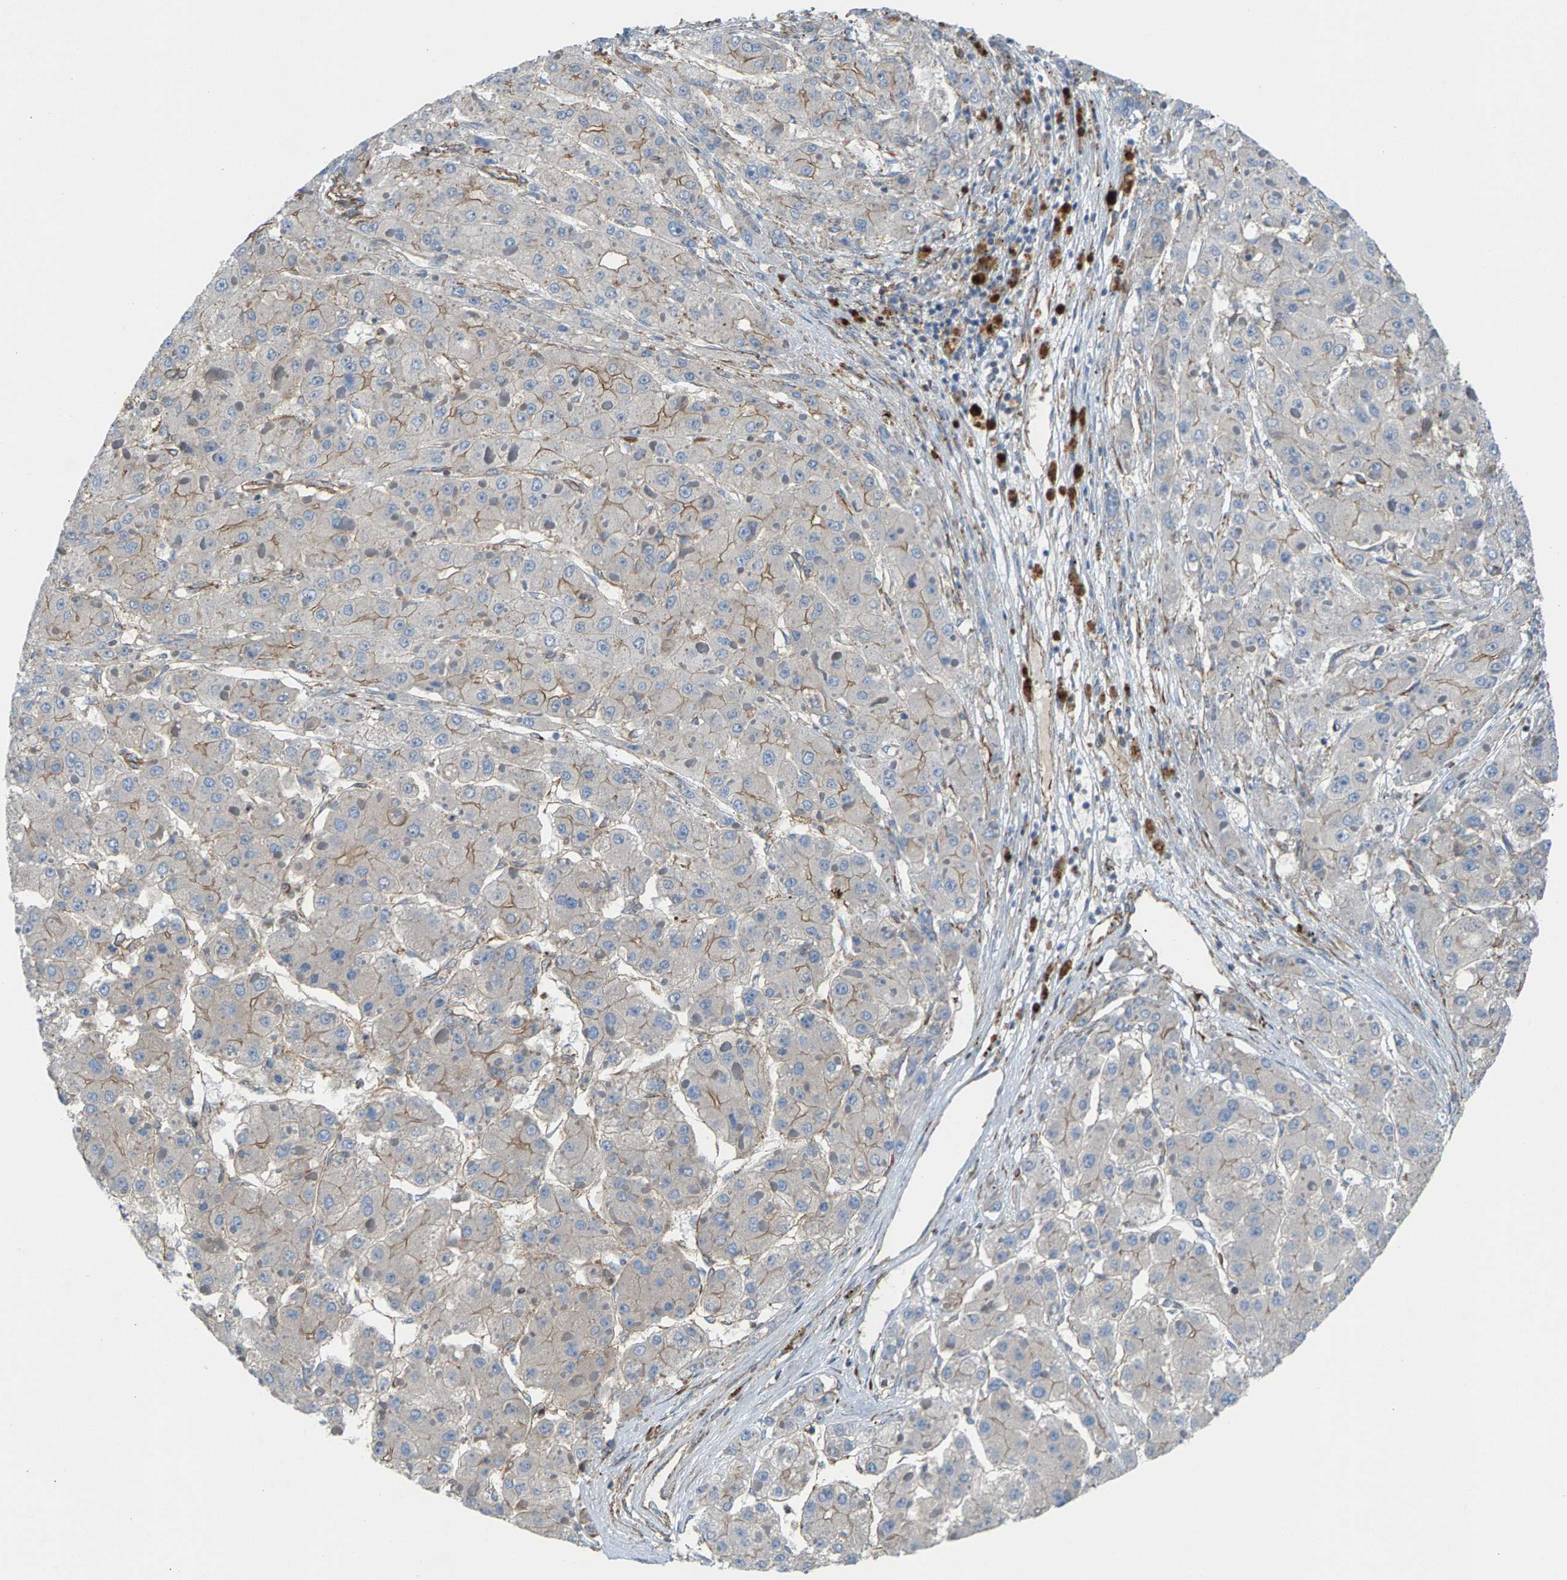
{"staining": {"intensity": "moderate", "quantity": "<25%", "location": "cytoplasmic/membranous"}, "tissue": "liver cancer", "cell_type": "Tumor cells", "image_type": "cancer", "snomed": [{"axis": "morphology", "description": "Carcinoma, Hepatocellular, NOS"}, {"axis": "topography", "description": "Liver"}], "caption": "IHC photomicrograph of neoplastic tissue: liver cancer (hepatocellular carcinoma) stained using immunohistochemistry (IHC) reveals low levels of moderate protein expression localized specifically in the cytoplasmic/membranous of tumor cells, appearing as a cytoplasmic/membranous brown color.", "gene": "PDCL", "patient": {"sex": "female", "age": 73}}